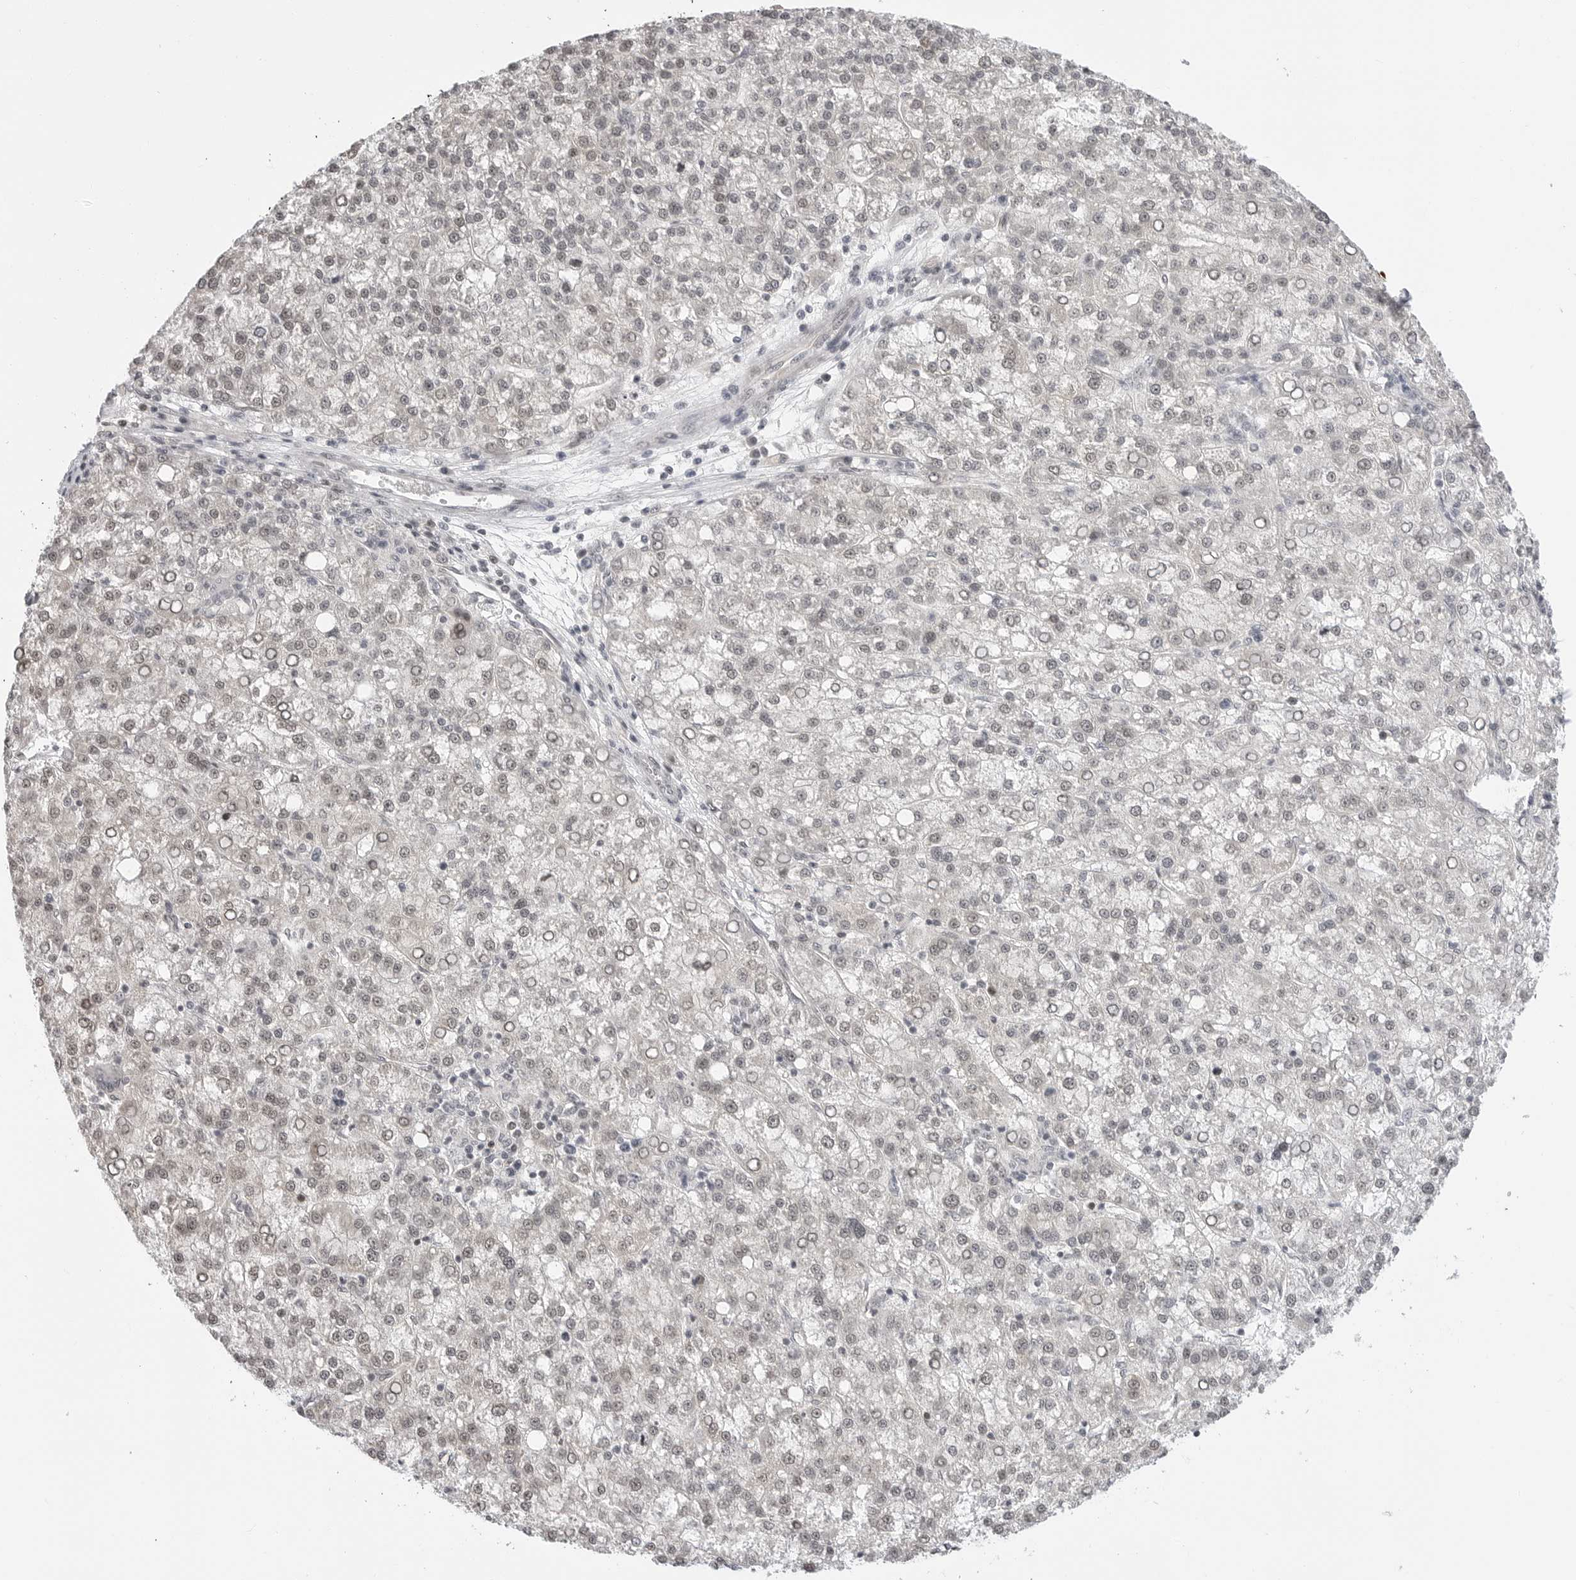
{"staining": {"intensity": "weak", "quantity": "<25%", "location": "nuclear"}, "tissue": "liver cancer", "cell_type": "Tumor cells", "image_type": "cancer", "snomed": [{"axis": "morphology", "description": "Carcinoma, Hepatocellular, NOS"}, {"axis": "topography", "description": "Liver"}], "caption": "High power microscopy histopathology image of an immunohistochemistry histopathology image of liver cancer (hepatocellular carcinoma), revealing no significant positivity in tumor cells.", "gene": "C8orf33", "patient": {"sex": "female", "age": 58}}